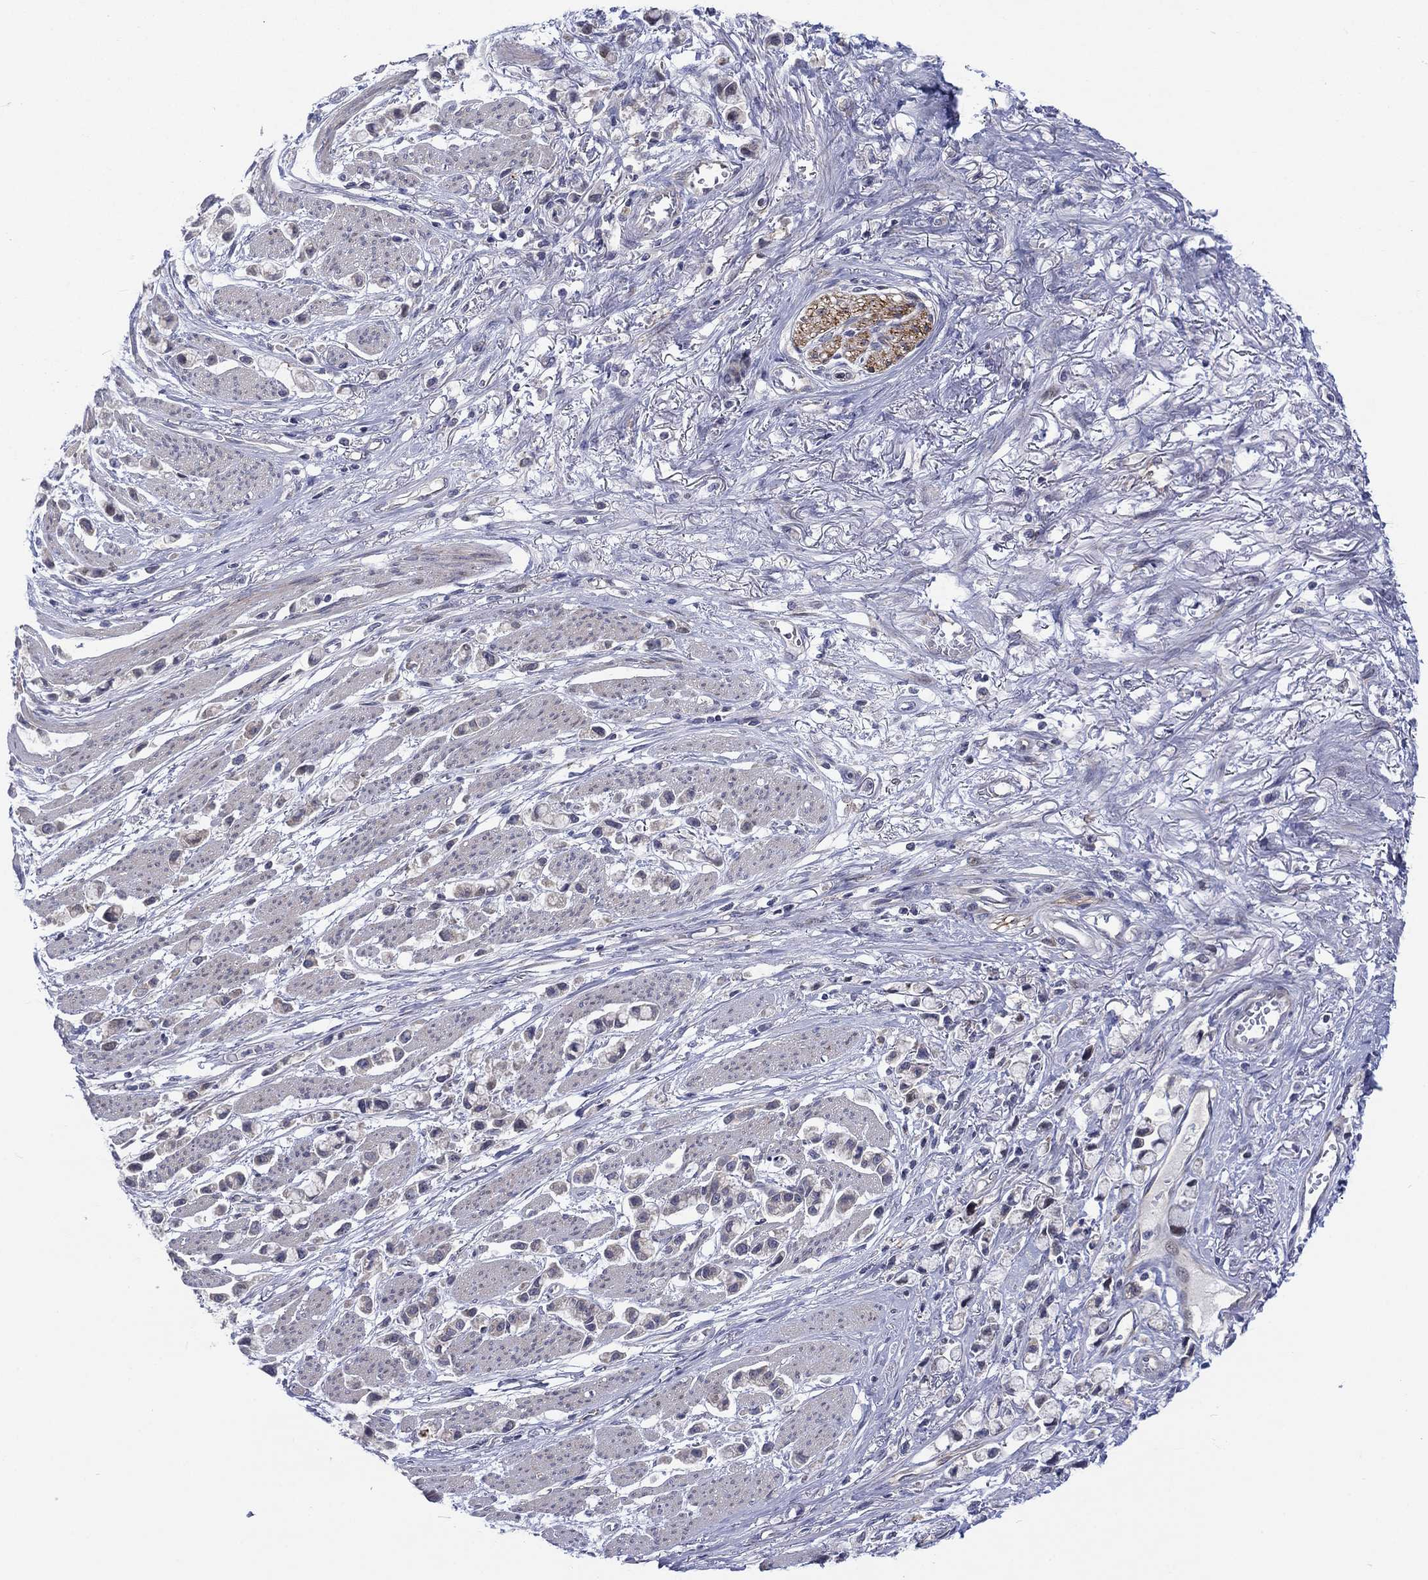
{"staining": {"intensity": "negative", "quantity": "none", "location": "none"}, "tissue": "stomach cancer", "cell_type": "Tumor cells", "image_type": "cancer", "snomed": [{"axis": "morphology", "description": "Adenocarcinoma, NOS"}, {"axis": "topography", "description": "Stomach"}], "caption": "A high-resolution micrograph shows immunohistochemistry (IHC) staining of stomach adenocarcinoma, which reveals no significant staining in tumor cells.", "gene": "SLC35F2", "patient": {"sex": "female", "age": 81}}